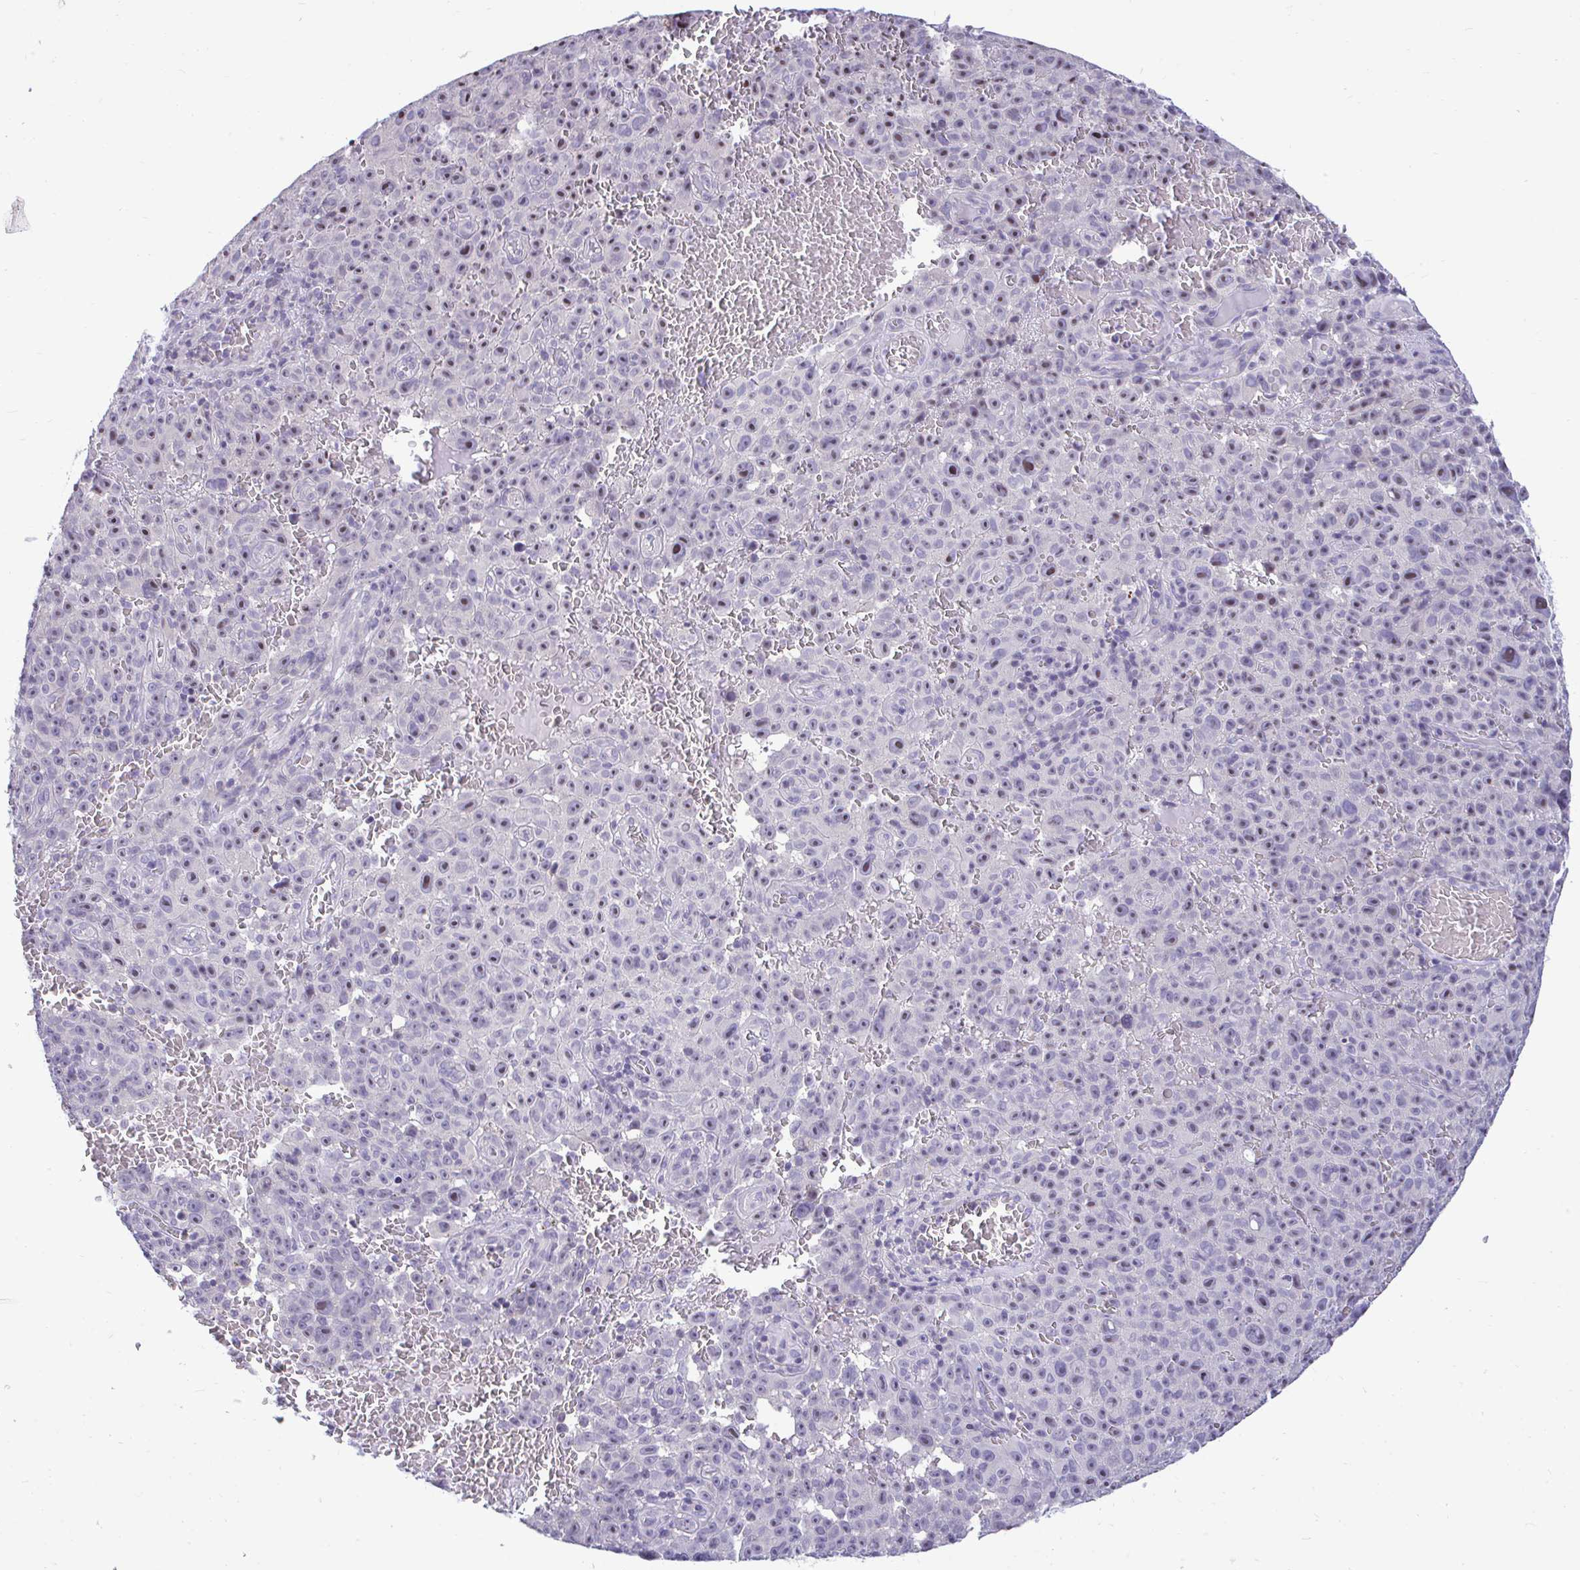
{"staining": {"intensity": "negative", "quantity": "none", "location": "none"}, "tissue": "melanoma", "cell_type": "Tumor cells", "image_type": "cancer", "snomed": [{"axis": "morphology", "description": "Malignant melanoma, NOS"}, {"axis": "topography", "description": "Skin"}], "caption": "IHC photomicrograph of human melanoma stained for a protein (brown), which displays no expression in tumor cells. (Immunohistochemistry, brightfield microscopy, high magnification).", "gene": "PIGK", "patient": {"sex": "female", "age": 82}}